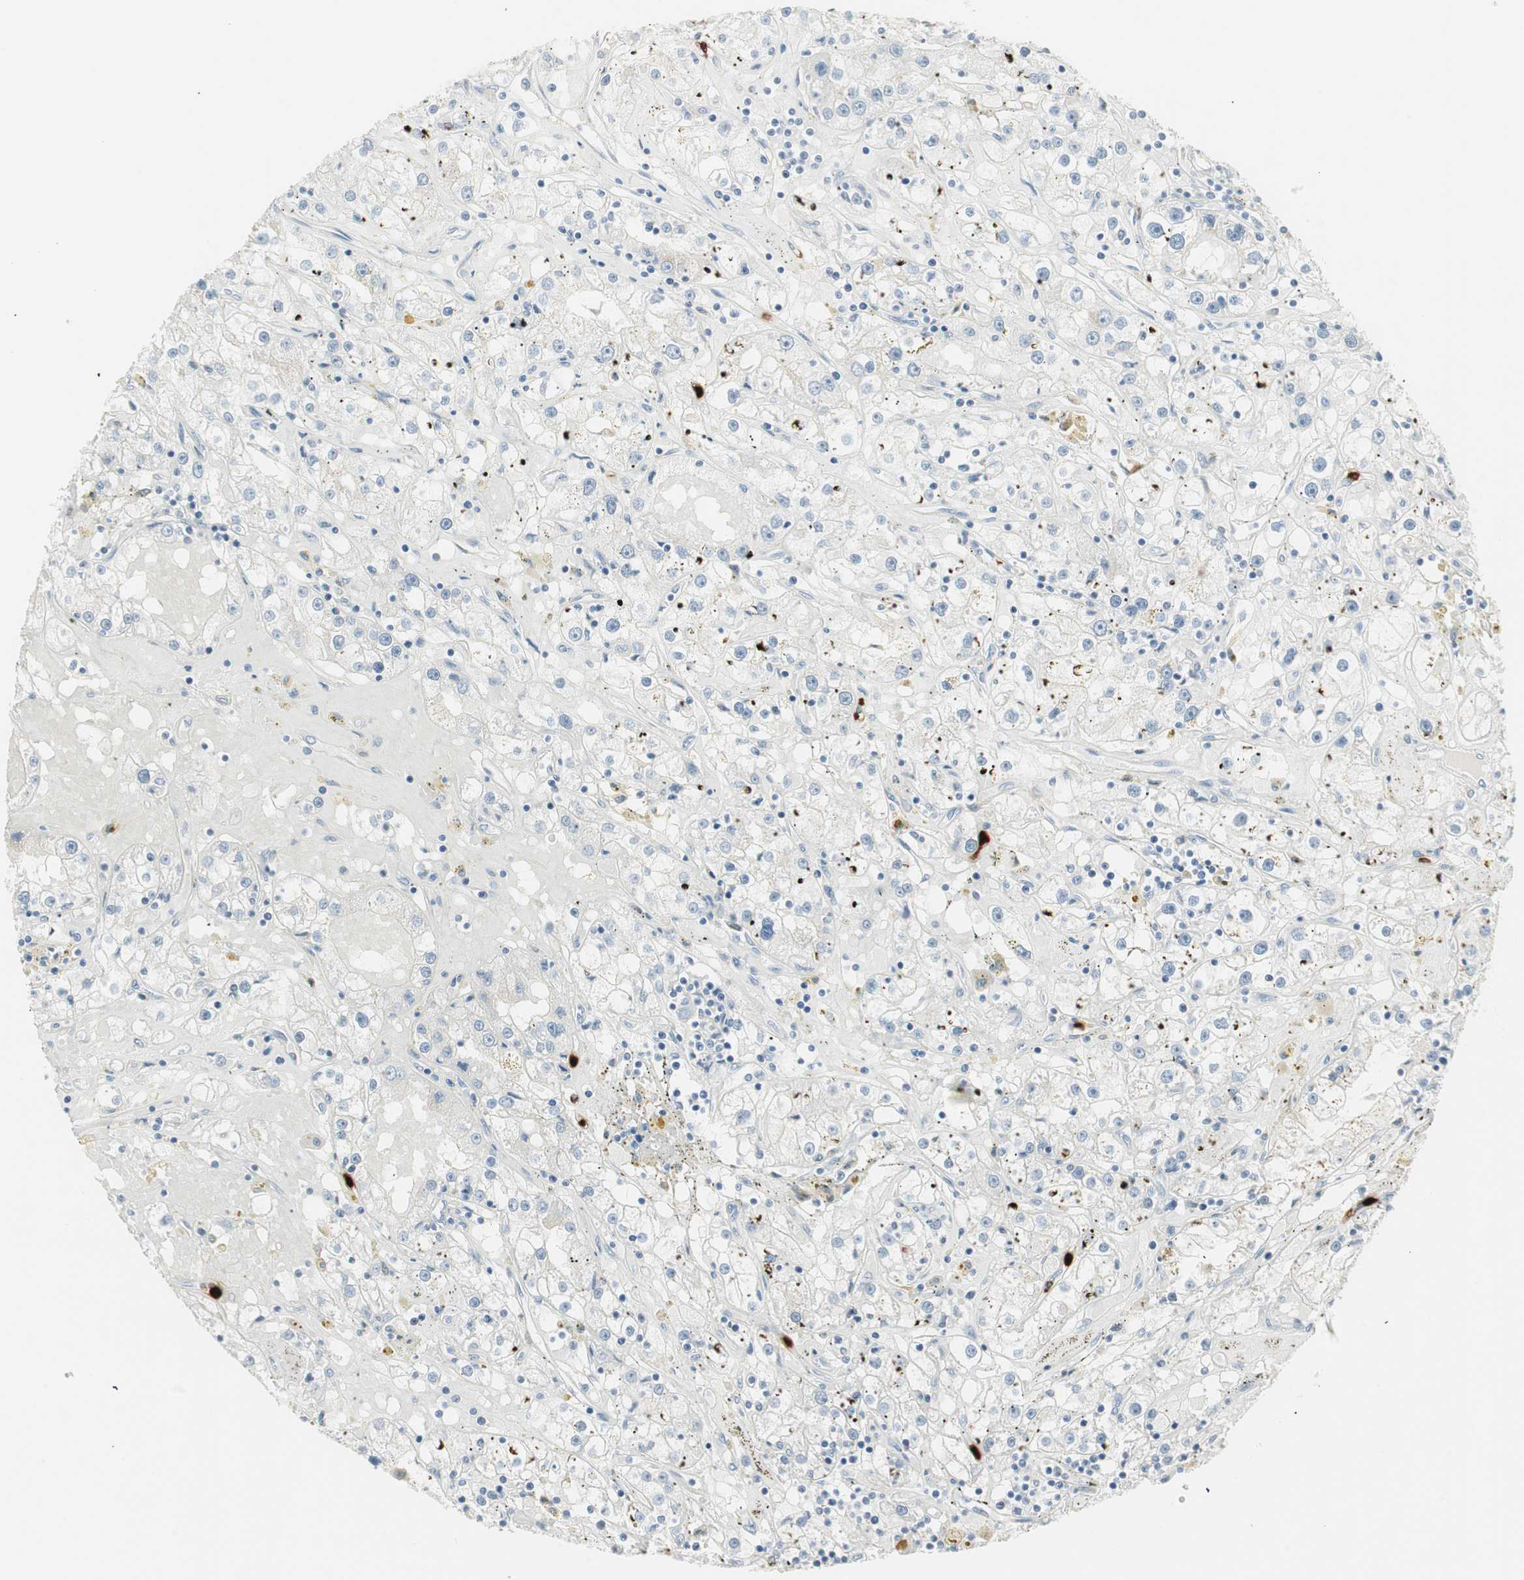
{"staining": {"intensity": "negative", "quantity": "none", "location": "none"}, "tissue": "renal cancer", "cell_type": "Tumor cells", "image_type": "cancer", "snomed": [{"axis": "morphology", "description": "Adenocarcinoma, NOS"}, {"axis": "topography", "description": "Kidney"}], "caption": "The photomicrograph shows no staining of tumor cells in renal cancer (adenocarcinoma).", "gene": "PRTN3", "patient": {"sex": "male", "age": 56}}